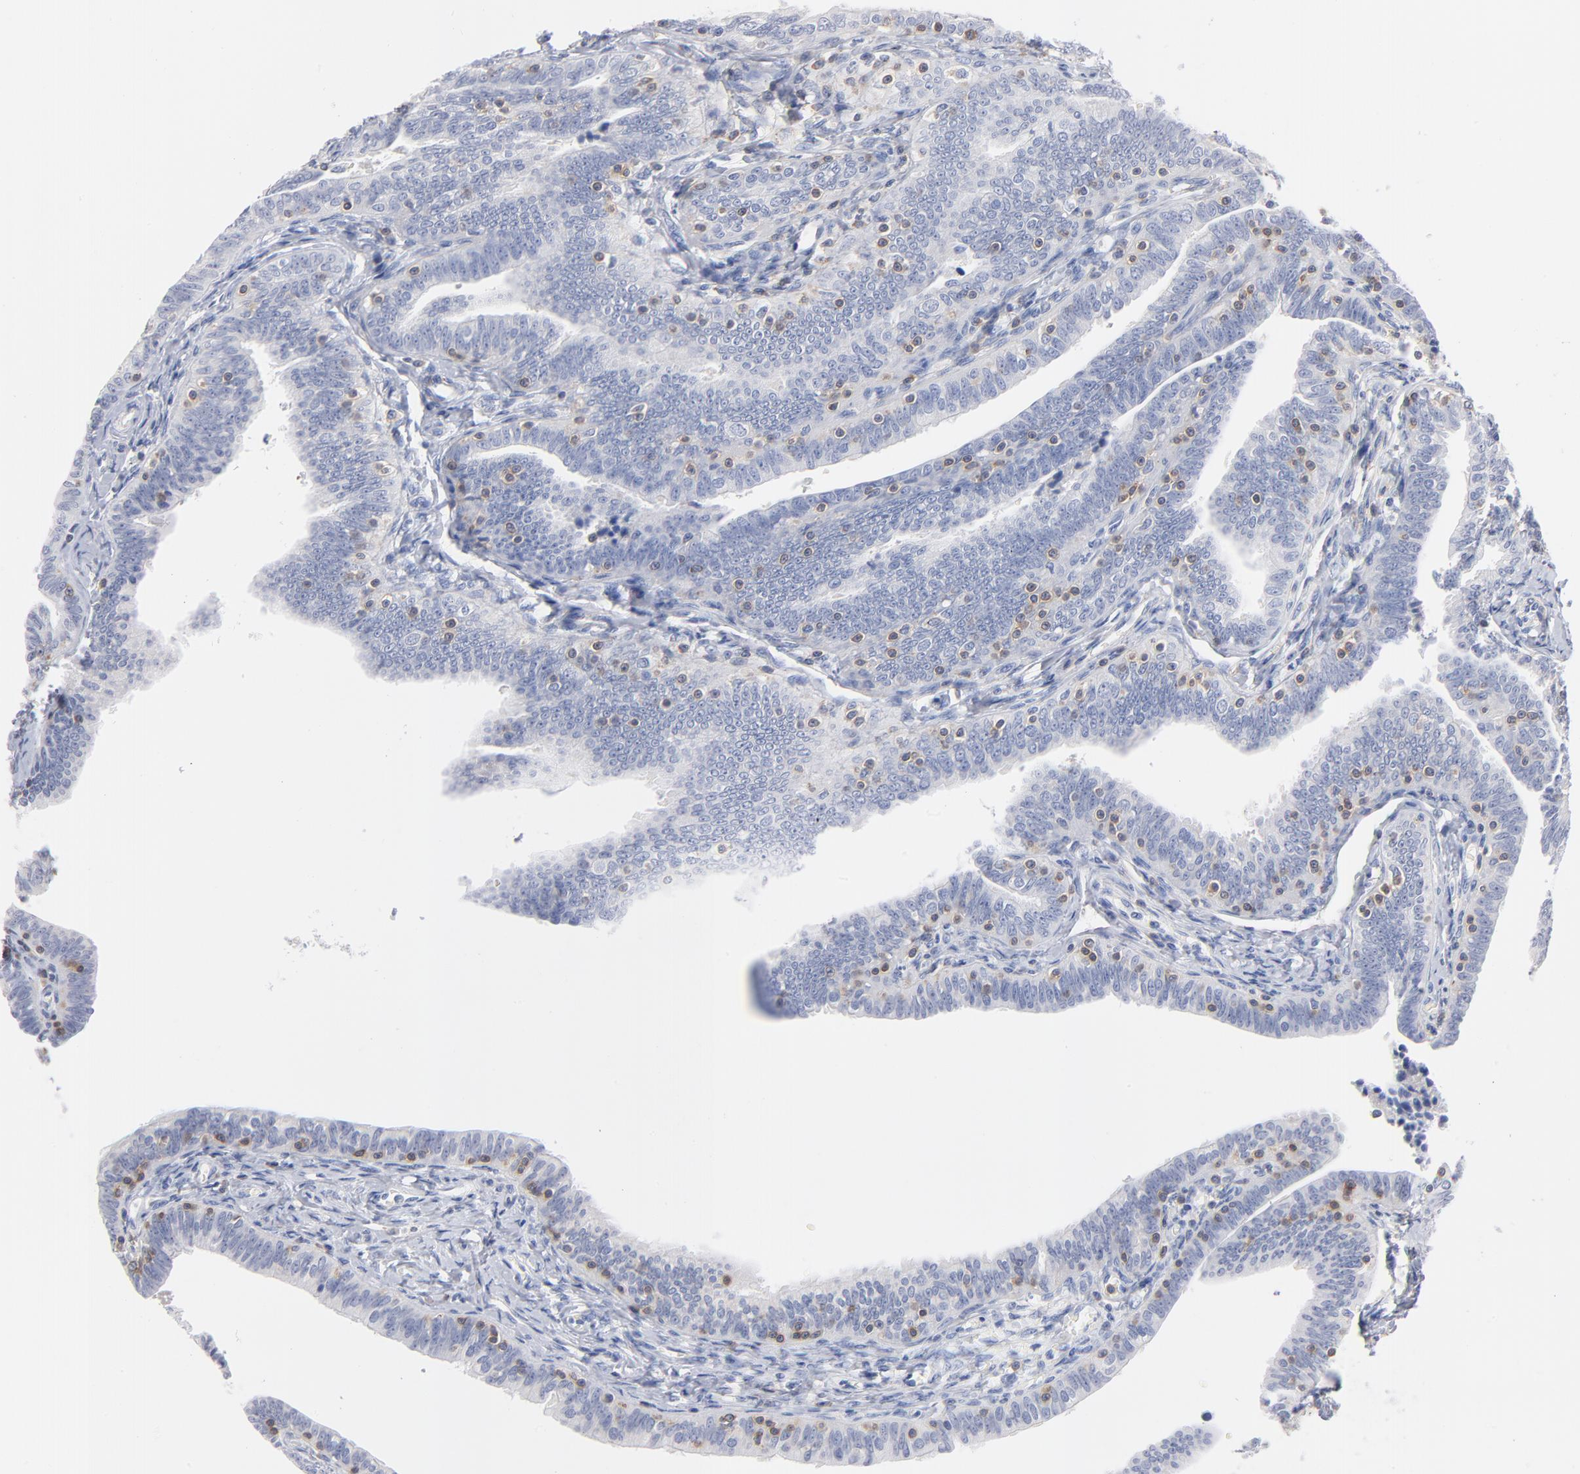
{"staining": {"intensity": "negative", "quantity": "none", "location": "none"}, "tissue": "fallopian tube", "cell_type": "Glandular cells", "image_type": "normal", "snomed": [{"axis": "morphology", "description": "Normal tissue, NOS"}, {"axis": "topography", "description": "Fallopian tube"}, {"axis": "topography", "description": "Ovary"}], "caption": "High power microscopy photomicrograph of an immunohistochemistry (IHC) image of normal fallopian tube, revealing no significant expression in glandular cells.", "gene": "SEPTIN11", "patient": {"sex": "female", "age": 69}}